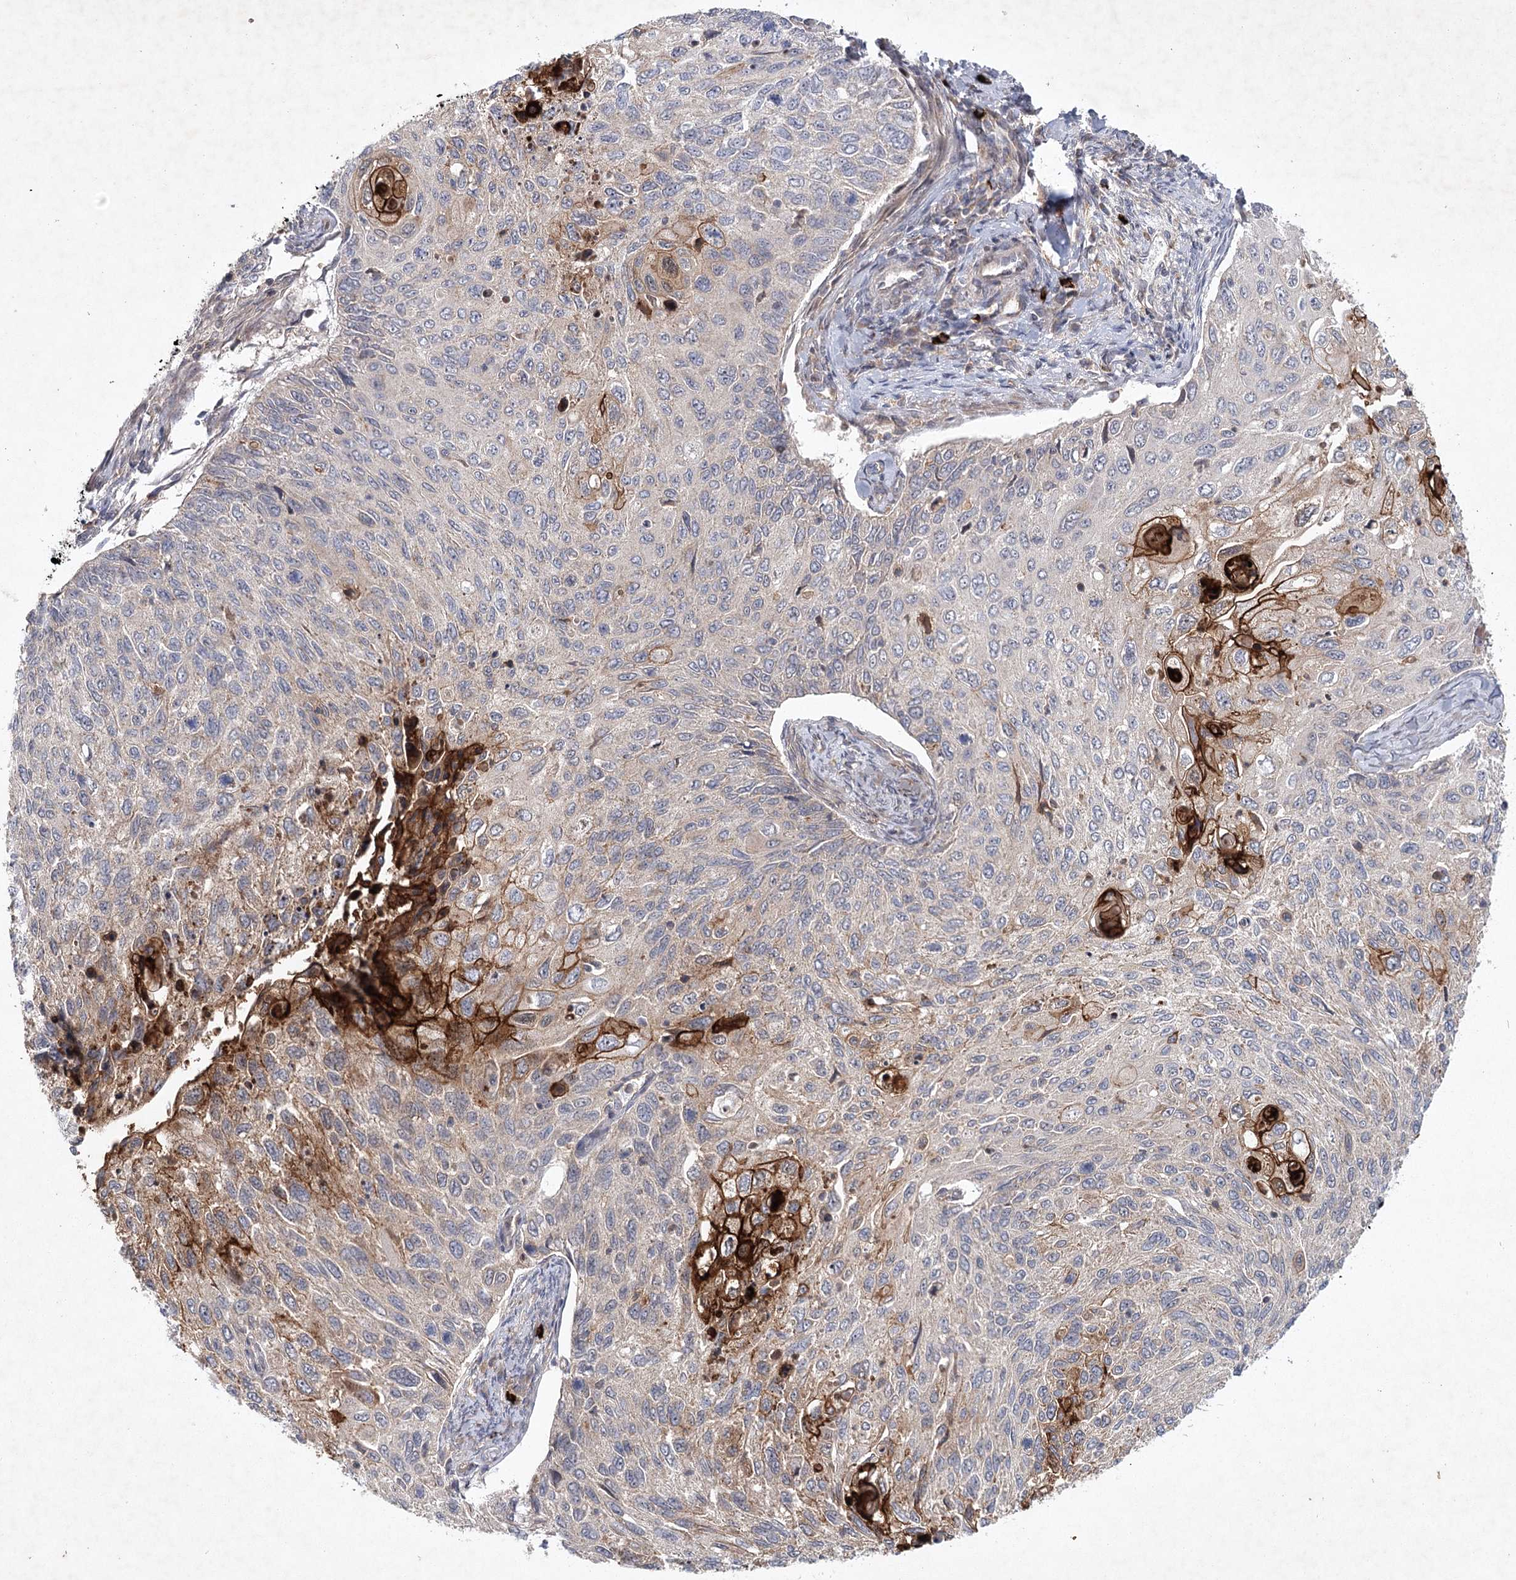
{"staining": {"intensity": "strong", "quantity": "<25%", "location": "cytoplasmic/membranous"}, "tissue": "cervical cancer", "cell_type": "Tumor cells", "image_type": "cancer", "snomed": [{"axis": "morphology", "description": "Squamous cell carcinoma, NOS"}, {"axis": "topography", "description": "Cervix"}], "caption": "Strong cytoplasmic/membranous protein positivity is seen in approximately <25% of tumor cells in squamous cell carcinoma (cervical).", "gene": "MAP3K13", "patient": {"sex": "female", "age": 70}}